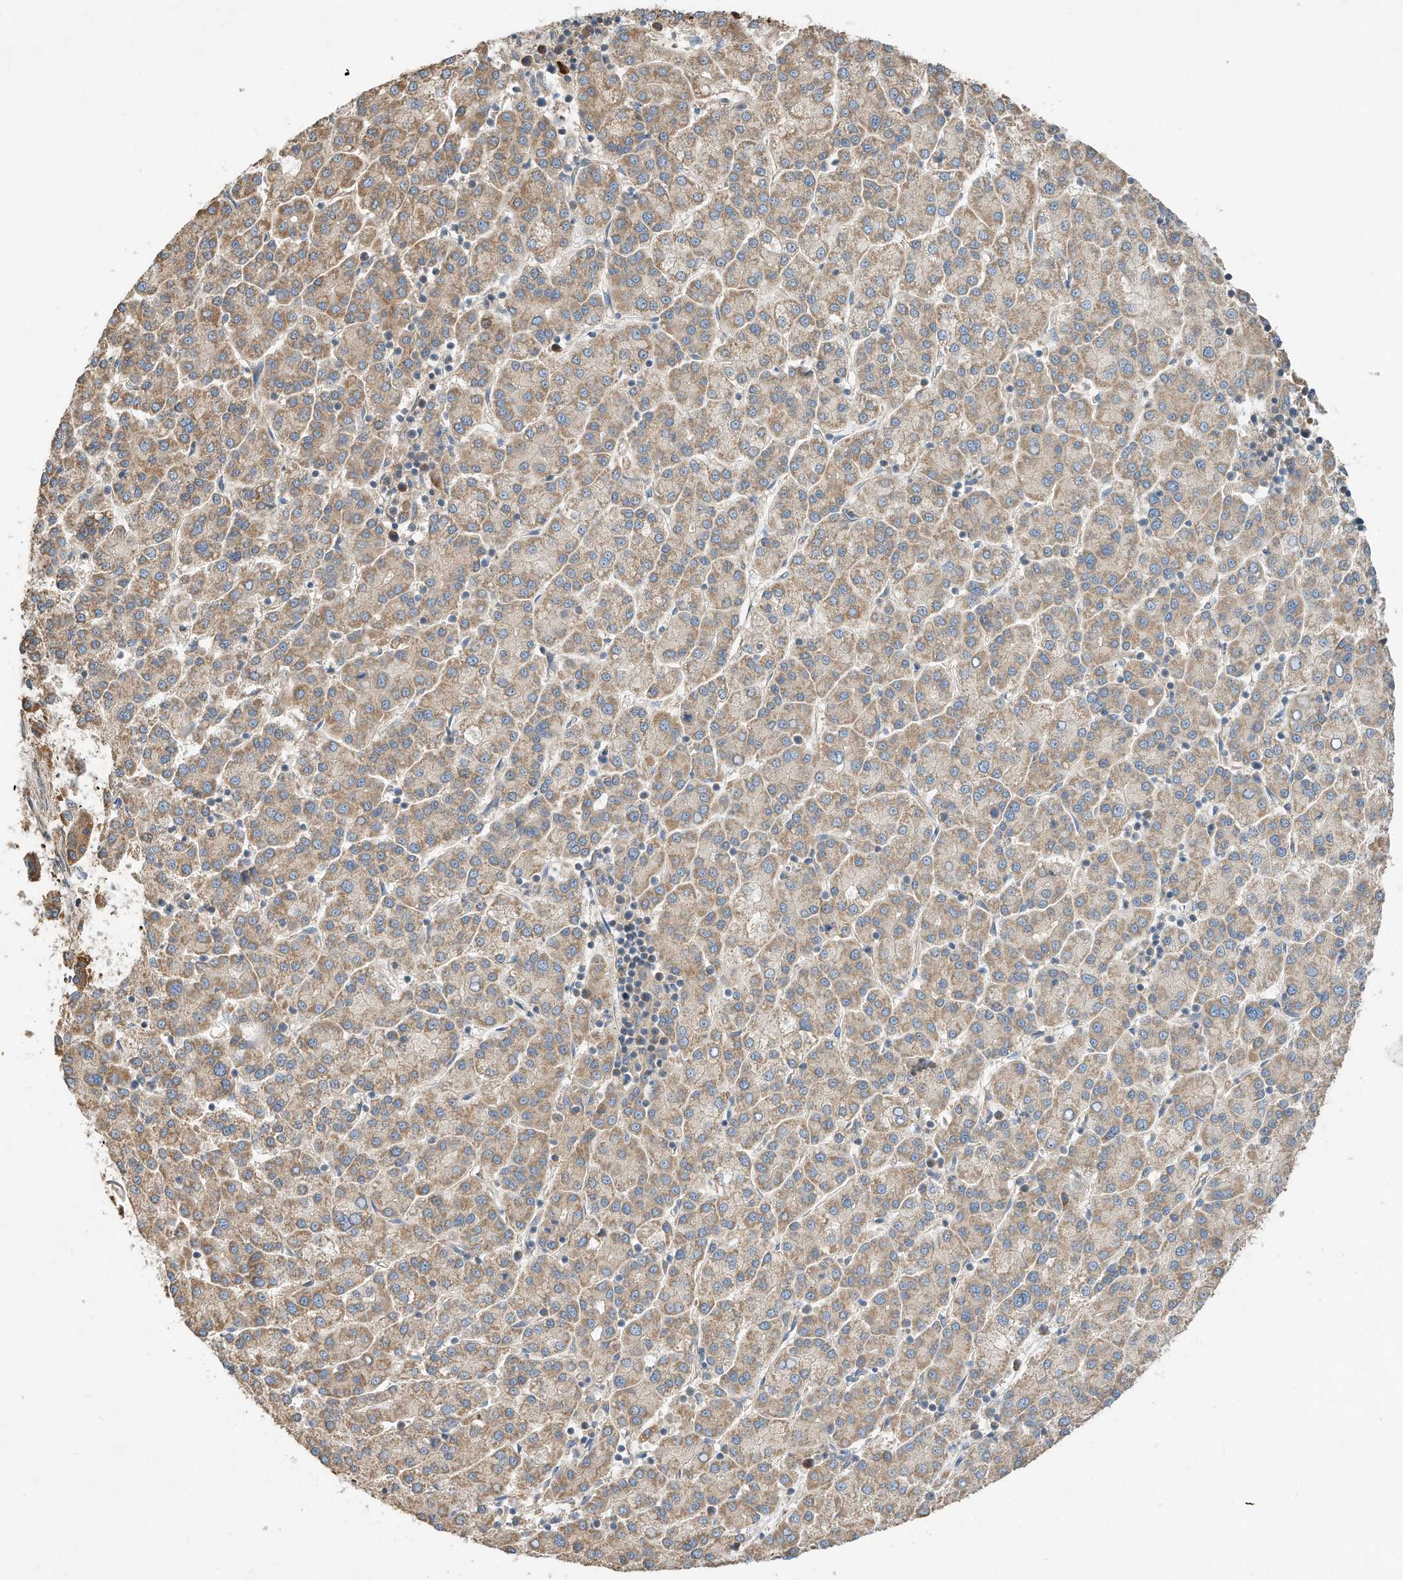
{"staining": {"intensity": "moderate", "quantity": ">75%", "location": "cytoplasmic/membranous"}, "tissue": "liver cancer", "cell_type": "Tumor cells", "image_type": "cancer", "snomed": [{"axis": "morphology", "description": "Carcinoma, Hepatocellular, NOS"}, {"axis": "topography", "description": "Liver"}], "caption": "There is medium levels of moderate cytoplasmic/membranous staining in tumor cells of hepatocellular carcinoma (liver), as demonstrated by immunohistochemical staining (brown color).", "gene": "CPAMD8", "patient": {"sex": "female", "age": 58}}